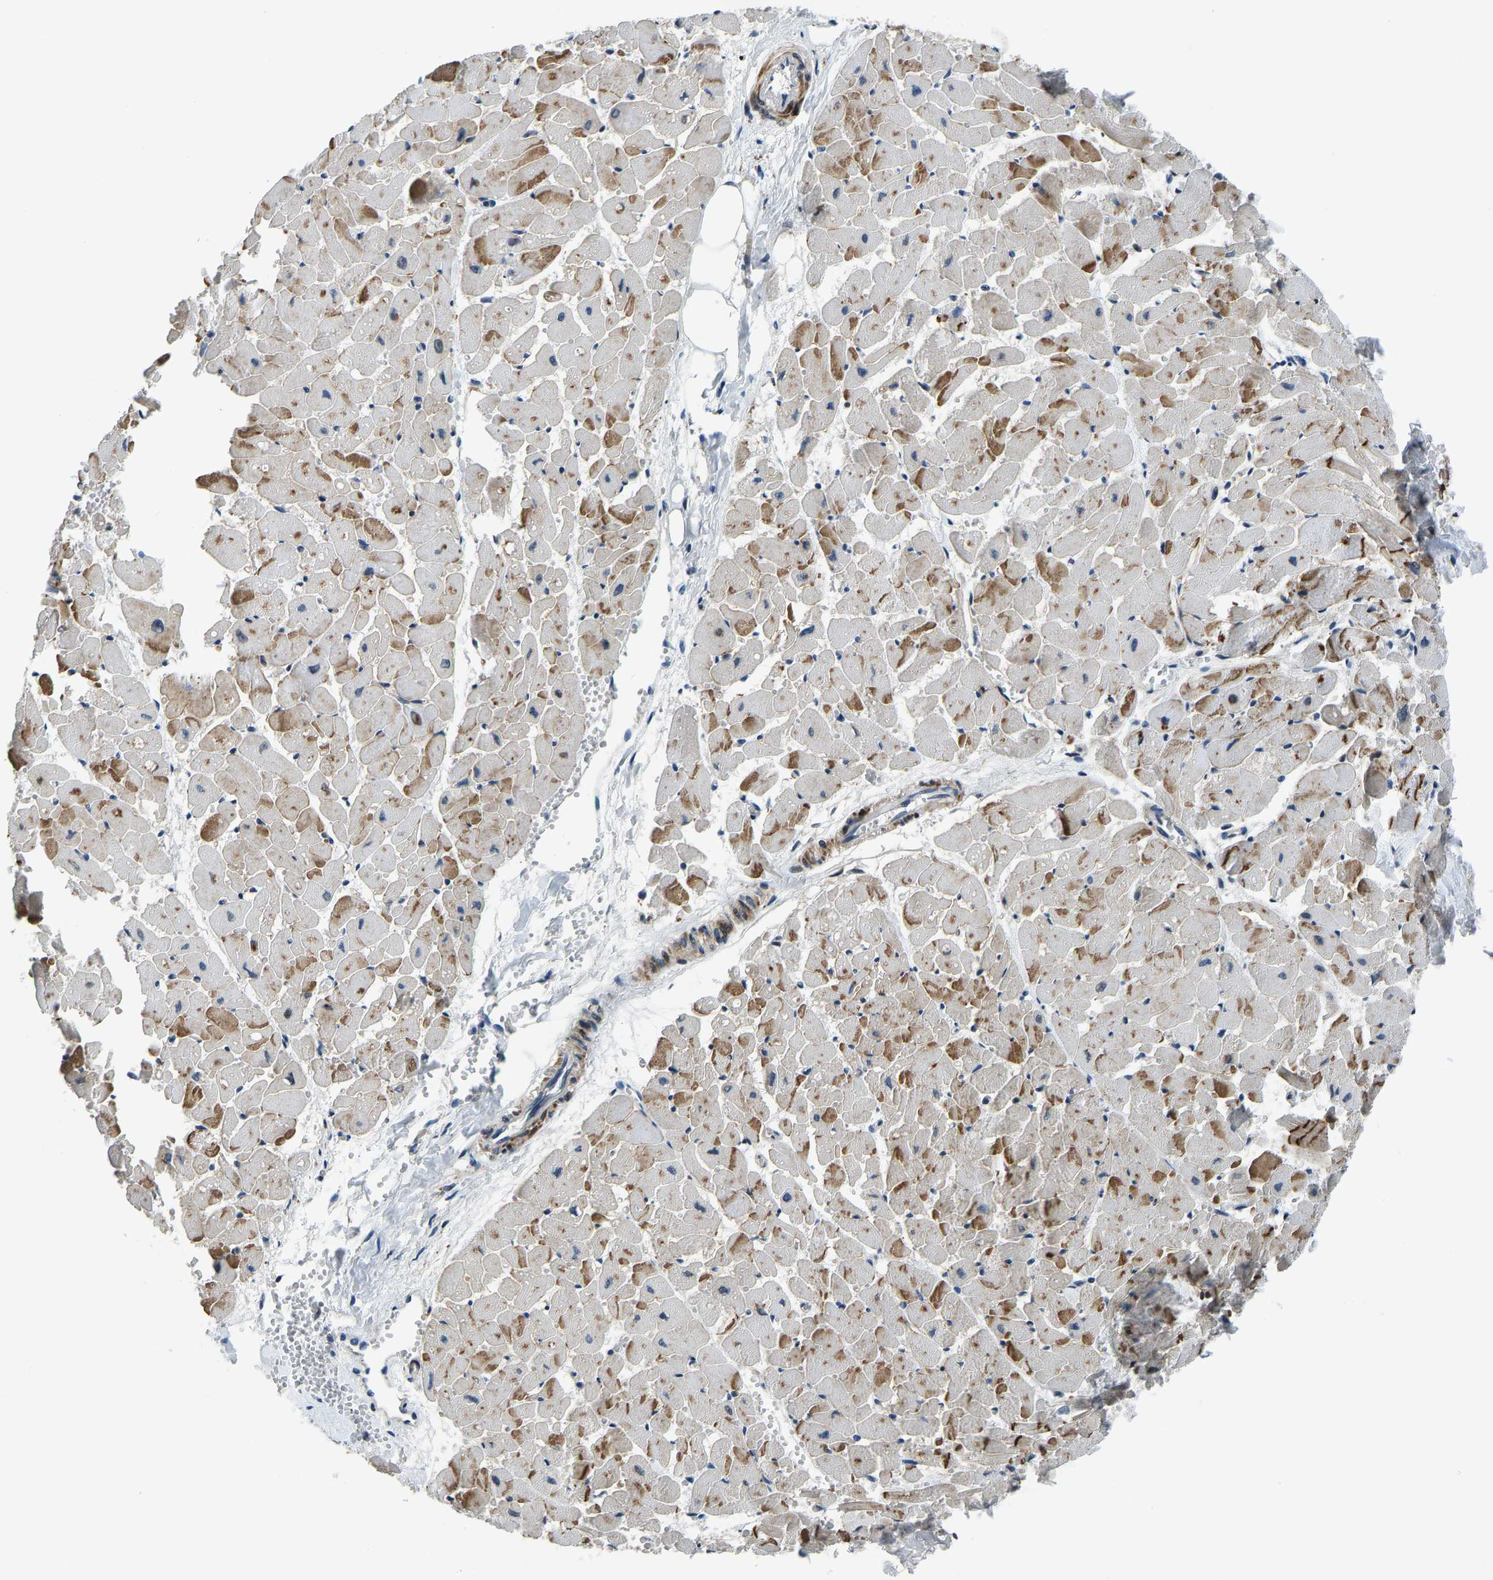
{"staining": {"intensity": "moderate", "quantity": ">75%", "location": "cytoplasmic/membranous"}, "tissue": "heart muscle", "cell_type": "Cardiomyocytes", "image_type": "normal", "snomed": [{"axis": "morphology", "description": "Normal tissue, NOS"}, {"axis": "topography", "description": "Heart"}], "caption": "Heart muscle stained with immunohistochemistry (IHC) reveals moderate cytoplasmic/membranous positivity in approximately >75% of cardiomyocytes. The protein is shown in brown color, while the nuclei are stained blue.", "gene": "RLIM", "patient": {"sex": "female", "age": 19}}